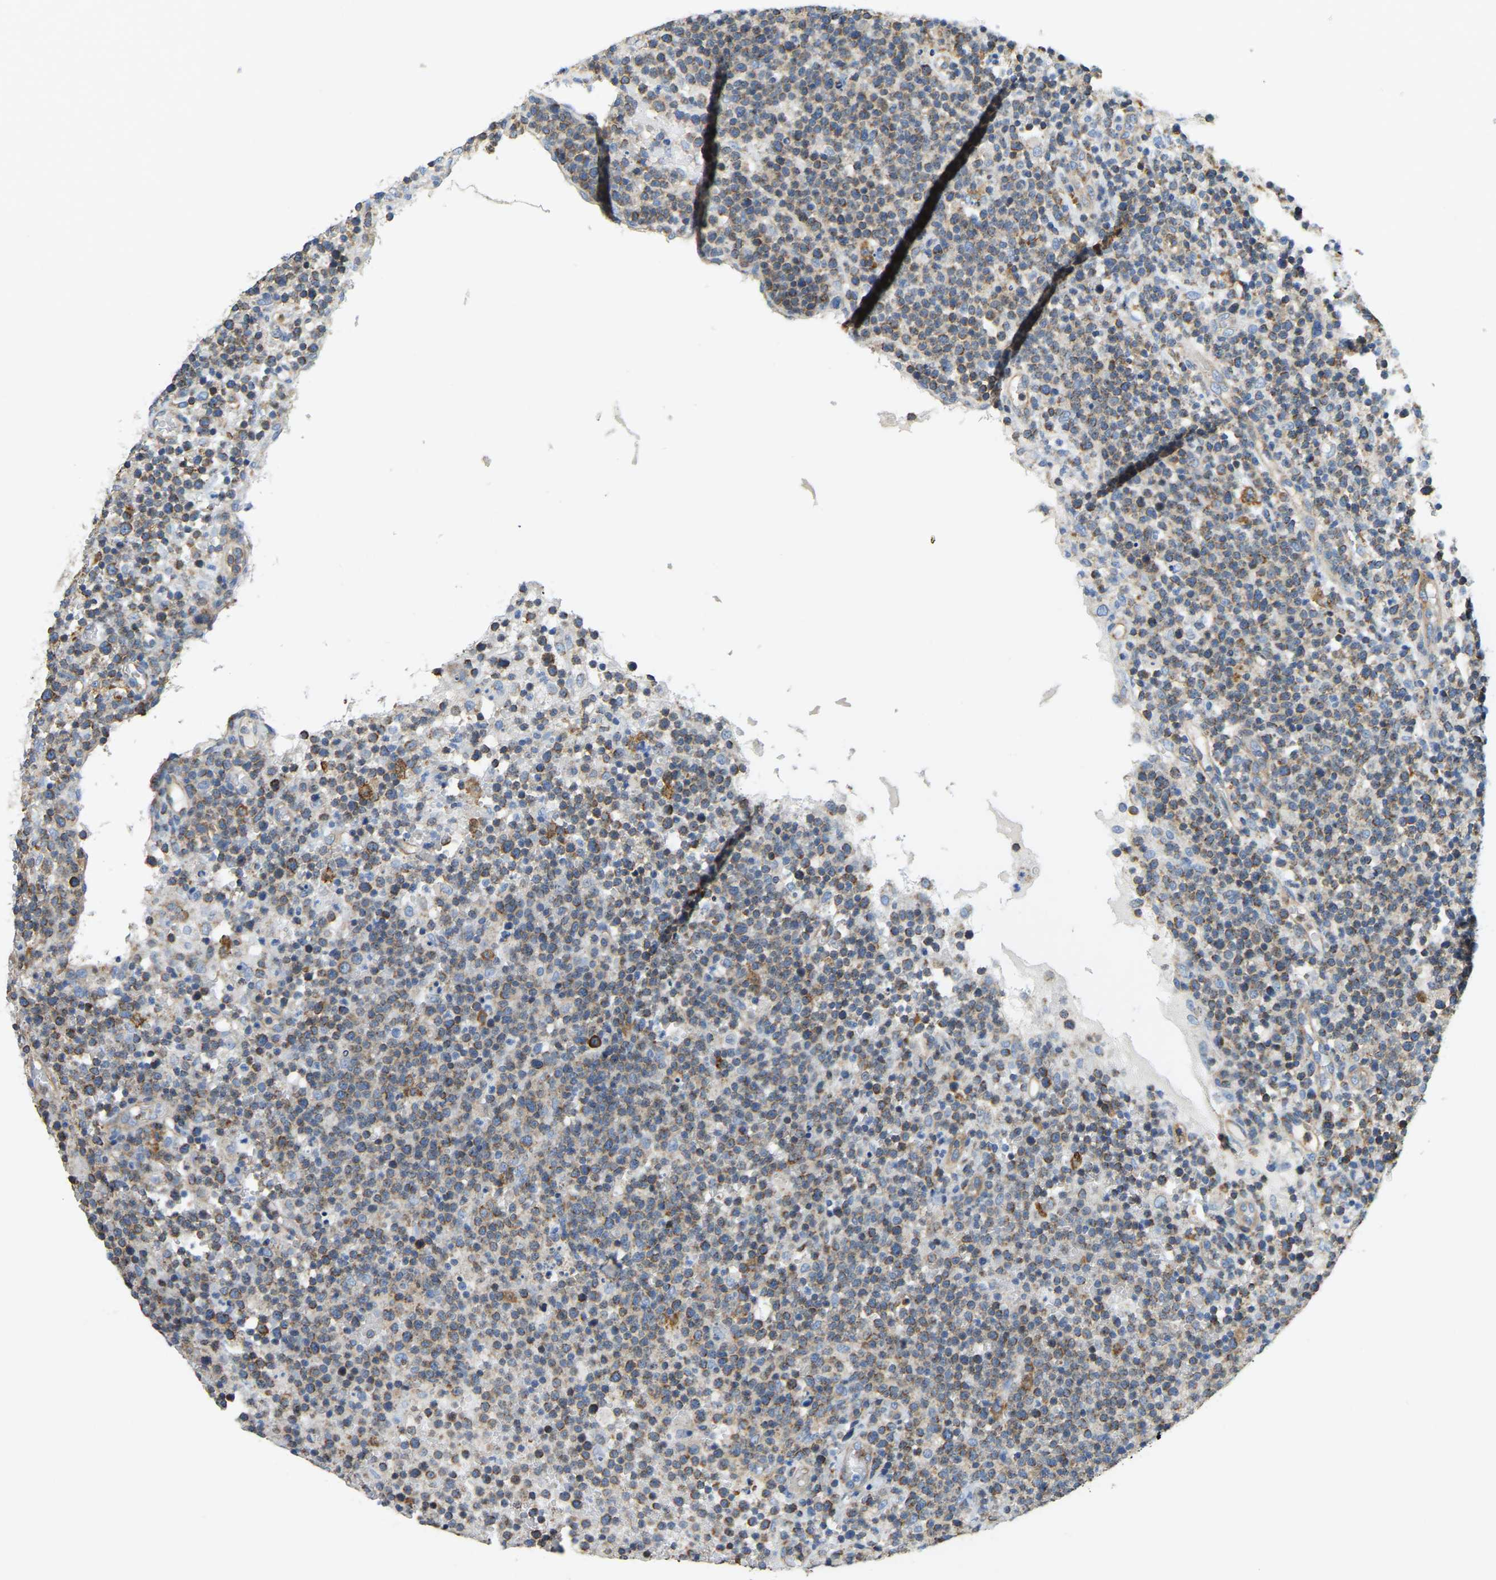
{"staining": {"intensity": "moderate", "quantity": ">75%", "location": "cytoplasmic/membranous"}, "tissue": "lymphoma", "cell_type": "Tumor cells", "image_type": "cancer", "snomed": [{"axis": "morphology", "description": "Malignant lymphoma, non-Hodgkin's type, High grade"}, {"axis": "topography", "description": "Lymph node"}], "caption": "Immunohistochemical staining of high-grade malignant lymphoma, non-Hodgkin's type exhibits medium levels of moderate cytoplasmic/membranous protein staining in about >75% of tumor cells. Using DAB (3,3'-diaminobenzidine) (brown) and hematoxylin (blue) stains, captured at high magnification using brightfield microscopy.", "gene": "AHNAK", "patient": {"sex": "male", "age": 61}}